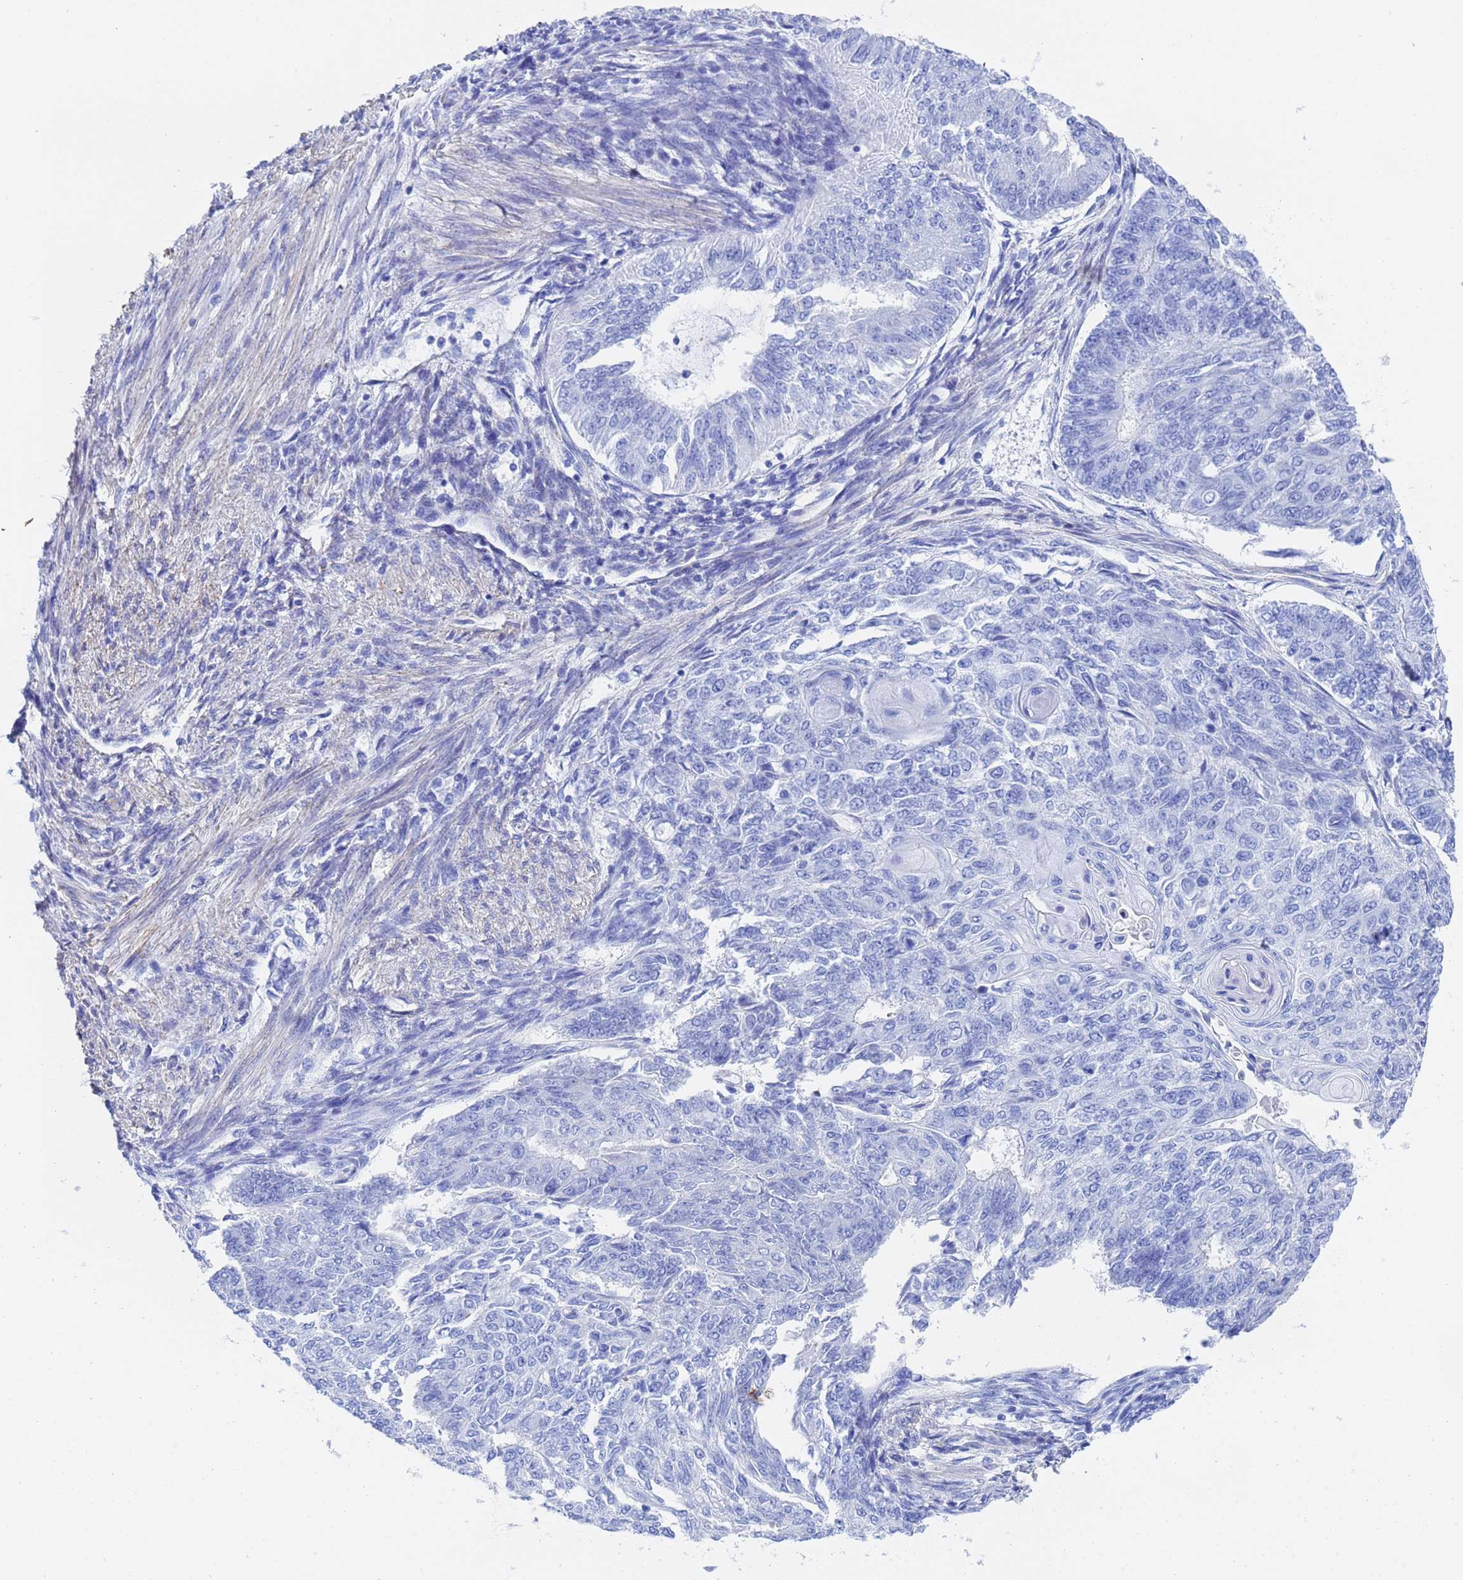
{"staining": {"intensity": "negative", "quantity": "none", "location": "none"}, "tissue": "endometrial cancer", "cell_type": "Tumor cells", "image_type": "cancer", "snomed": [{"axis": "morphology", "description": "Adenocarcinoma, NOS"}, {"axis": "topography", "description": "Endometrium"}], "caption": "High magnification brightfield microscopy of endometrial adenocarcinoma stained with DAB (brown) and counterstained with hematoxylin (blue): tumor cells show no significant expression.", "gene": "CST4", "patient": {"sex": "female", "age": 32}}